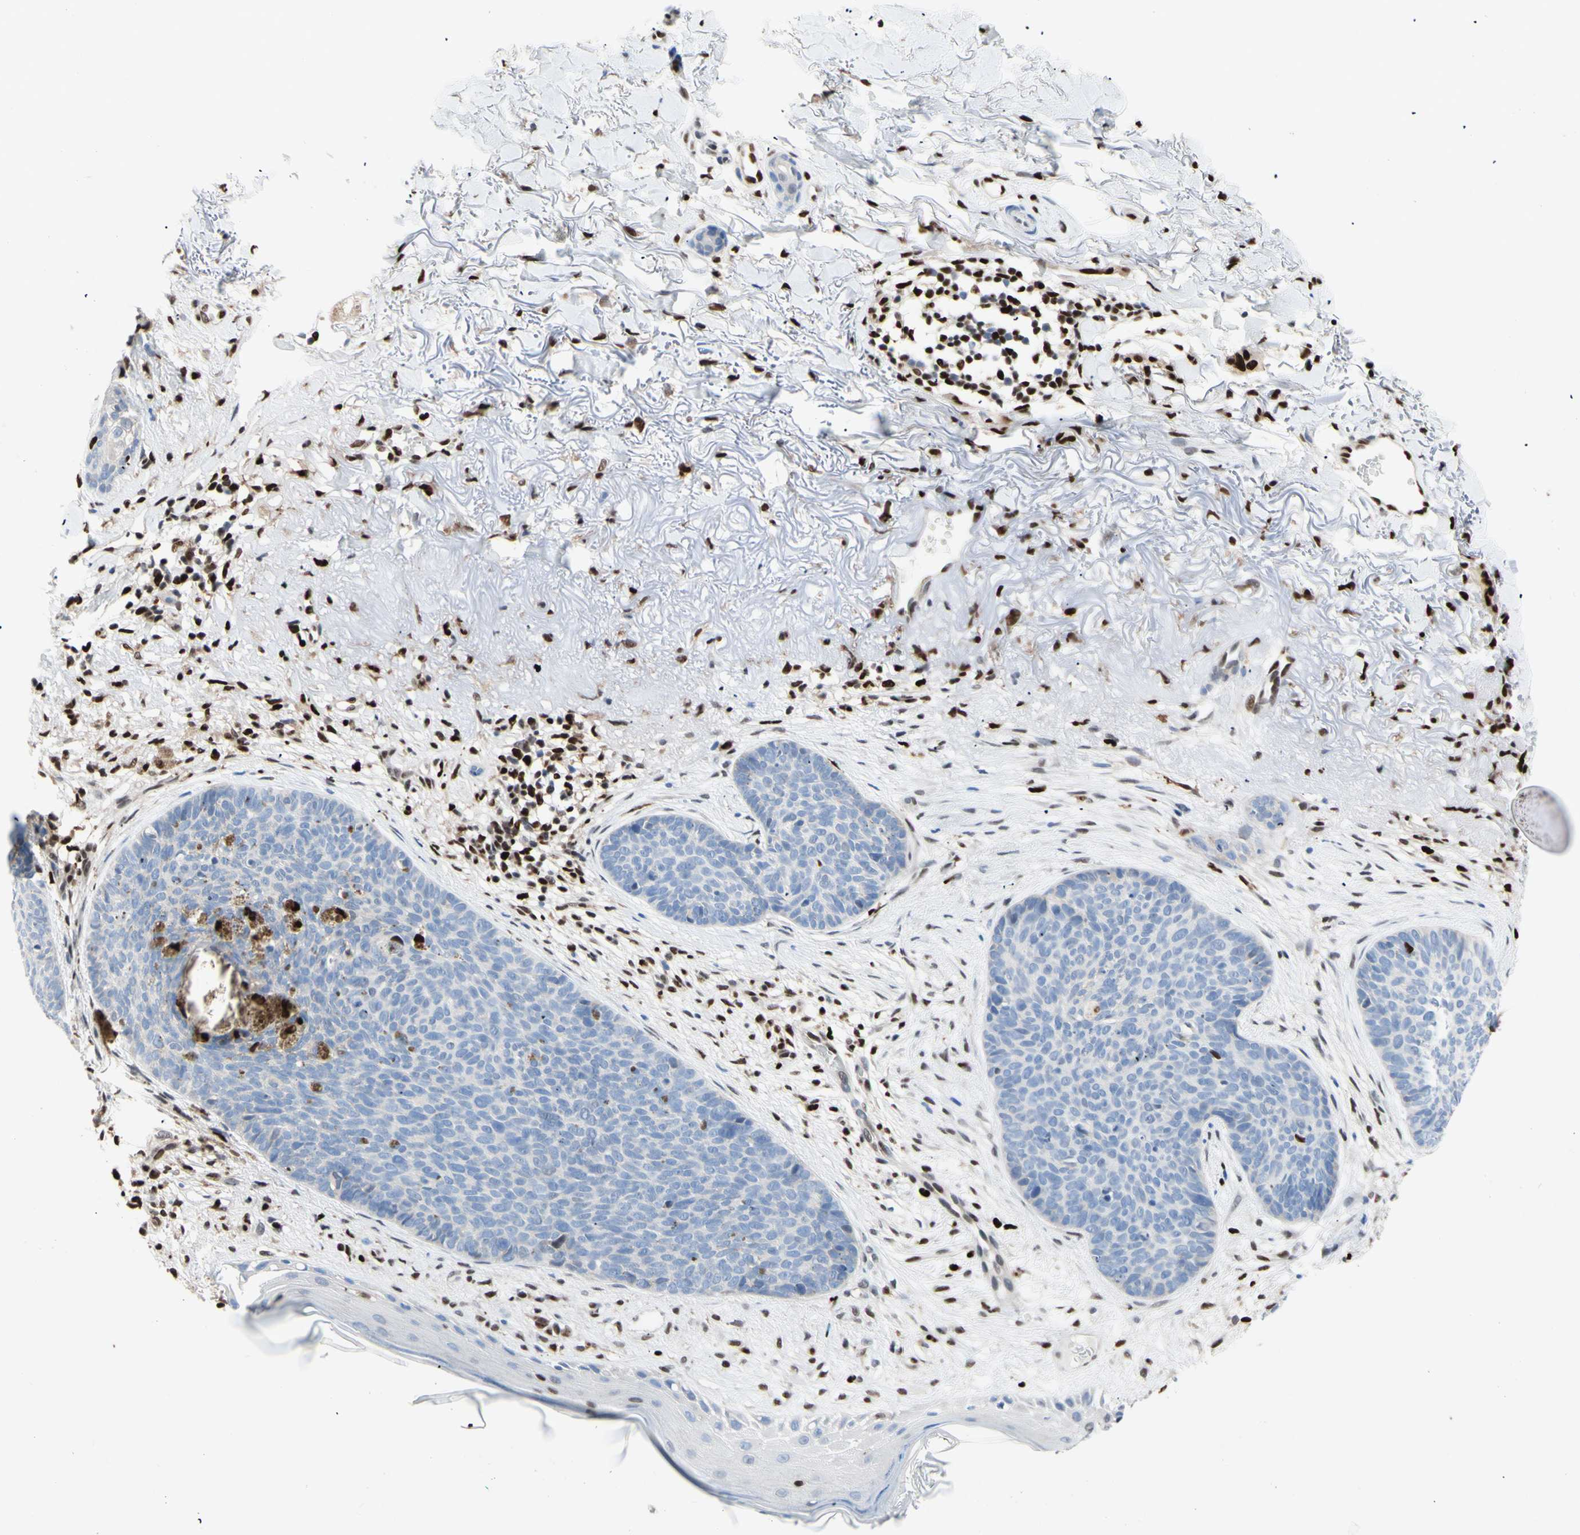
{"staining": {"intensity": "negative", "quantity": "none", "location": "none"}, "tissue": "skin cancer", "cell_type": "Tumor cells", "image_type": "cancer", "snomed": [{"axis": "morphology", "description": "Normal tissue, NOS"}, {"axis": "morphology", "description": "Basal cell carcinoma"}, {"axis": "topography", "description": "Skin"}], "caption": "An immunohistochemistry image of basal cell carcinoma (skin) is shown. There is no staining in tumor cells of basal cell carcinoma (skin).", "gene": "EED", "patient": {"sex": "female", "age": 70}}